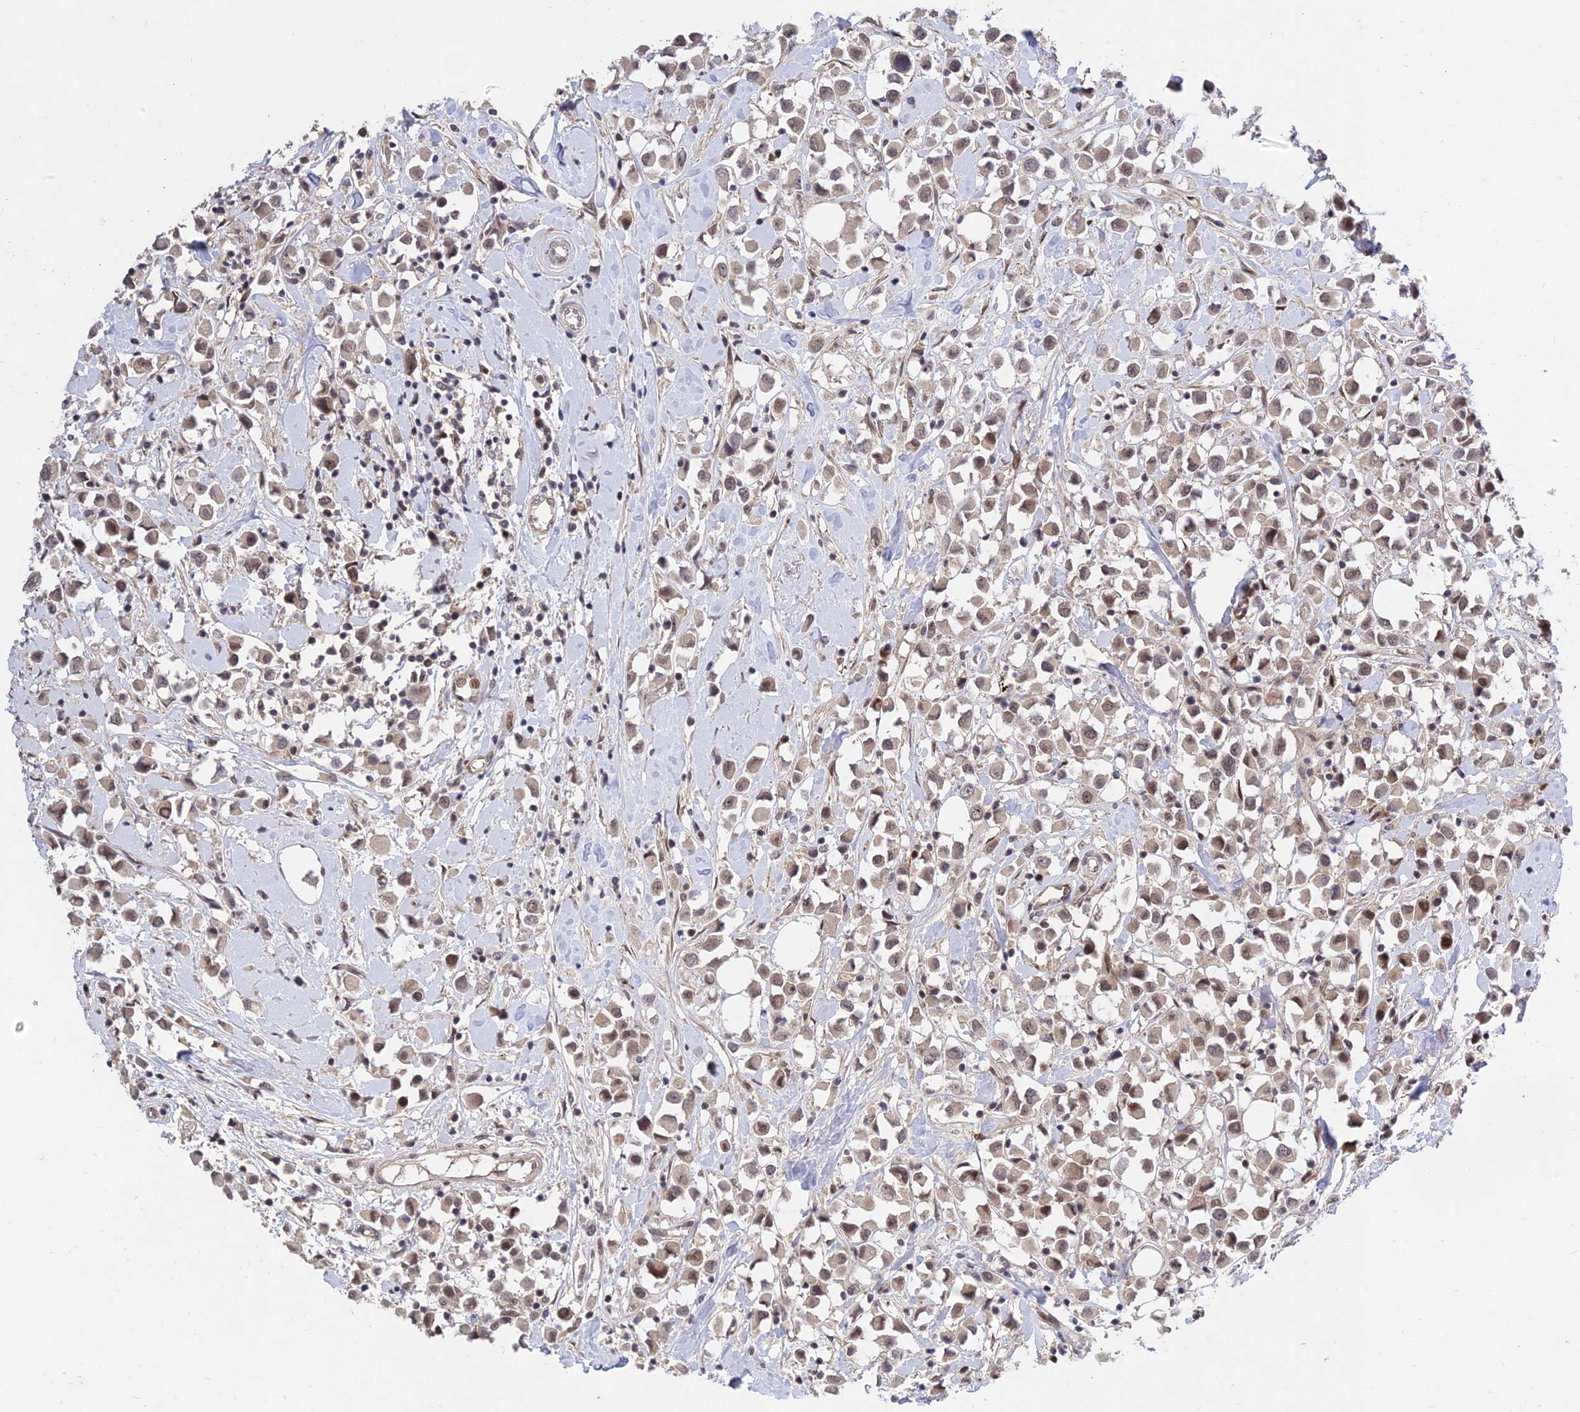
{"staining": {"intensity": "moderate", "quantity": ">75%", "location": "nuclear"}, "tissue": "breast cancer", "cell_type": "Tumor cells", "image_type": "cancer", "snomed": [{"axis": "morphology", "description": "Duct carcinoma"}, {"axis": "topography", "description": "Breast"}], "caption": "Immunohistochemical staining of human breast cancer displays moderate nuclear protein expression in about >75% of tumor cells.", "gene": "ZNF85", "patient": {"sex": "female", "age": 61}}